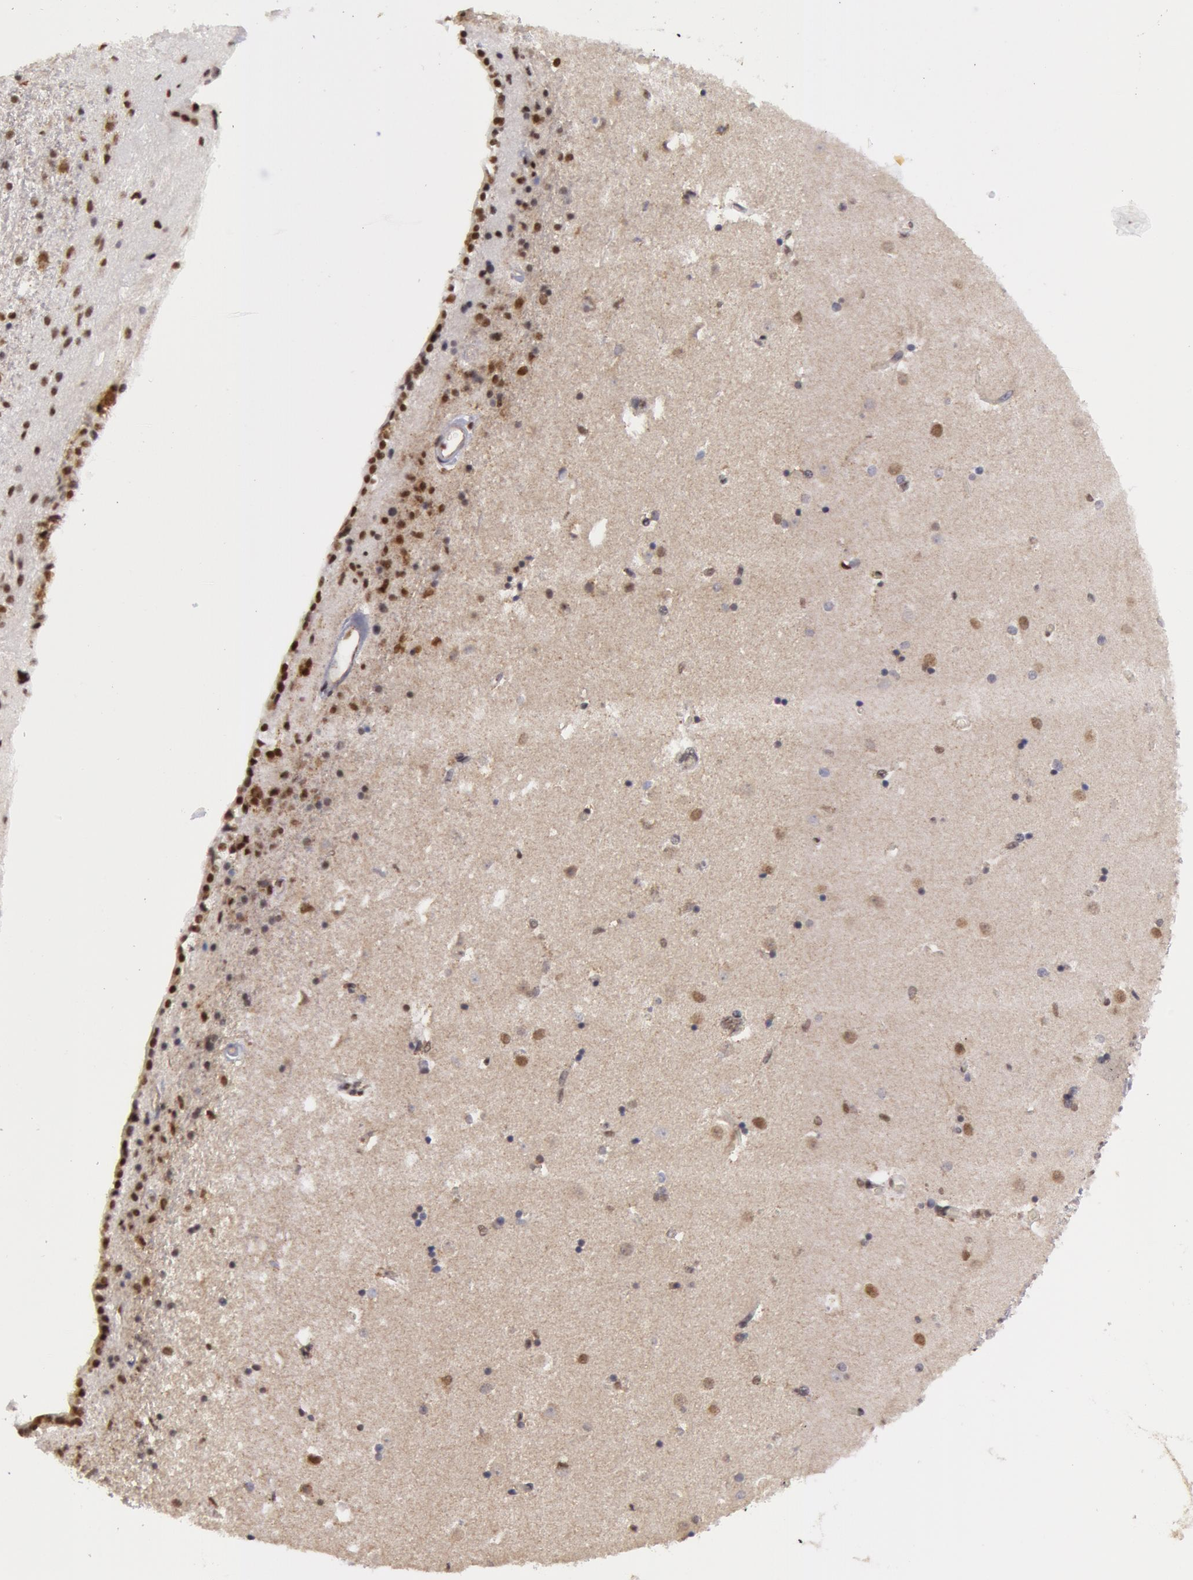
{"staining": {"intensity": "weak", "quantity": ">75%", "location": "cytoplasmic/membranous"}, "tissue": "caudate", "cell_type": "Glial cells", "image_type": "normal", "snomed": [{"axis": "morphology", "description": "Normal tissue, NOS"}, {"axis": "topography", "description": "Lateral ventricle wall"}], "caption": "Glial cells demonstrate low levels of weak cytoplasmic/membranous expression in approximately >75% of cells in unremarkable human caudate.", "gene": "VRTN", "patient": {"sex": "female", "age": 54}}